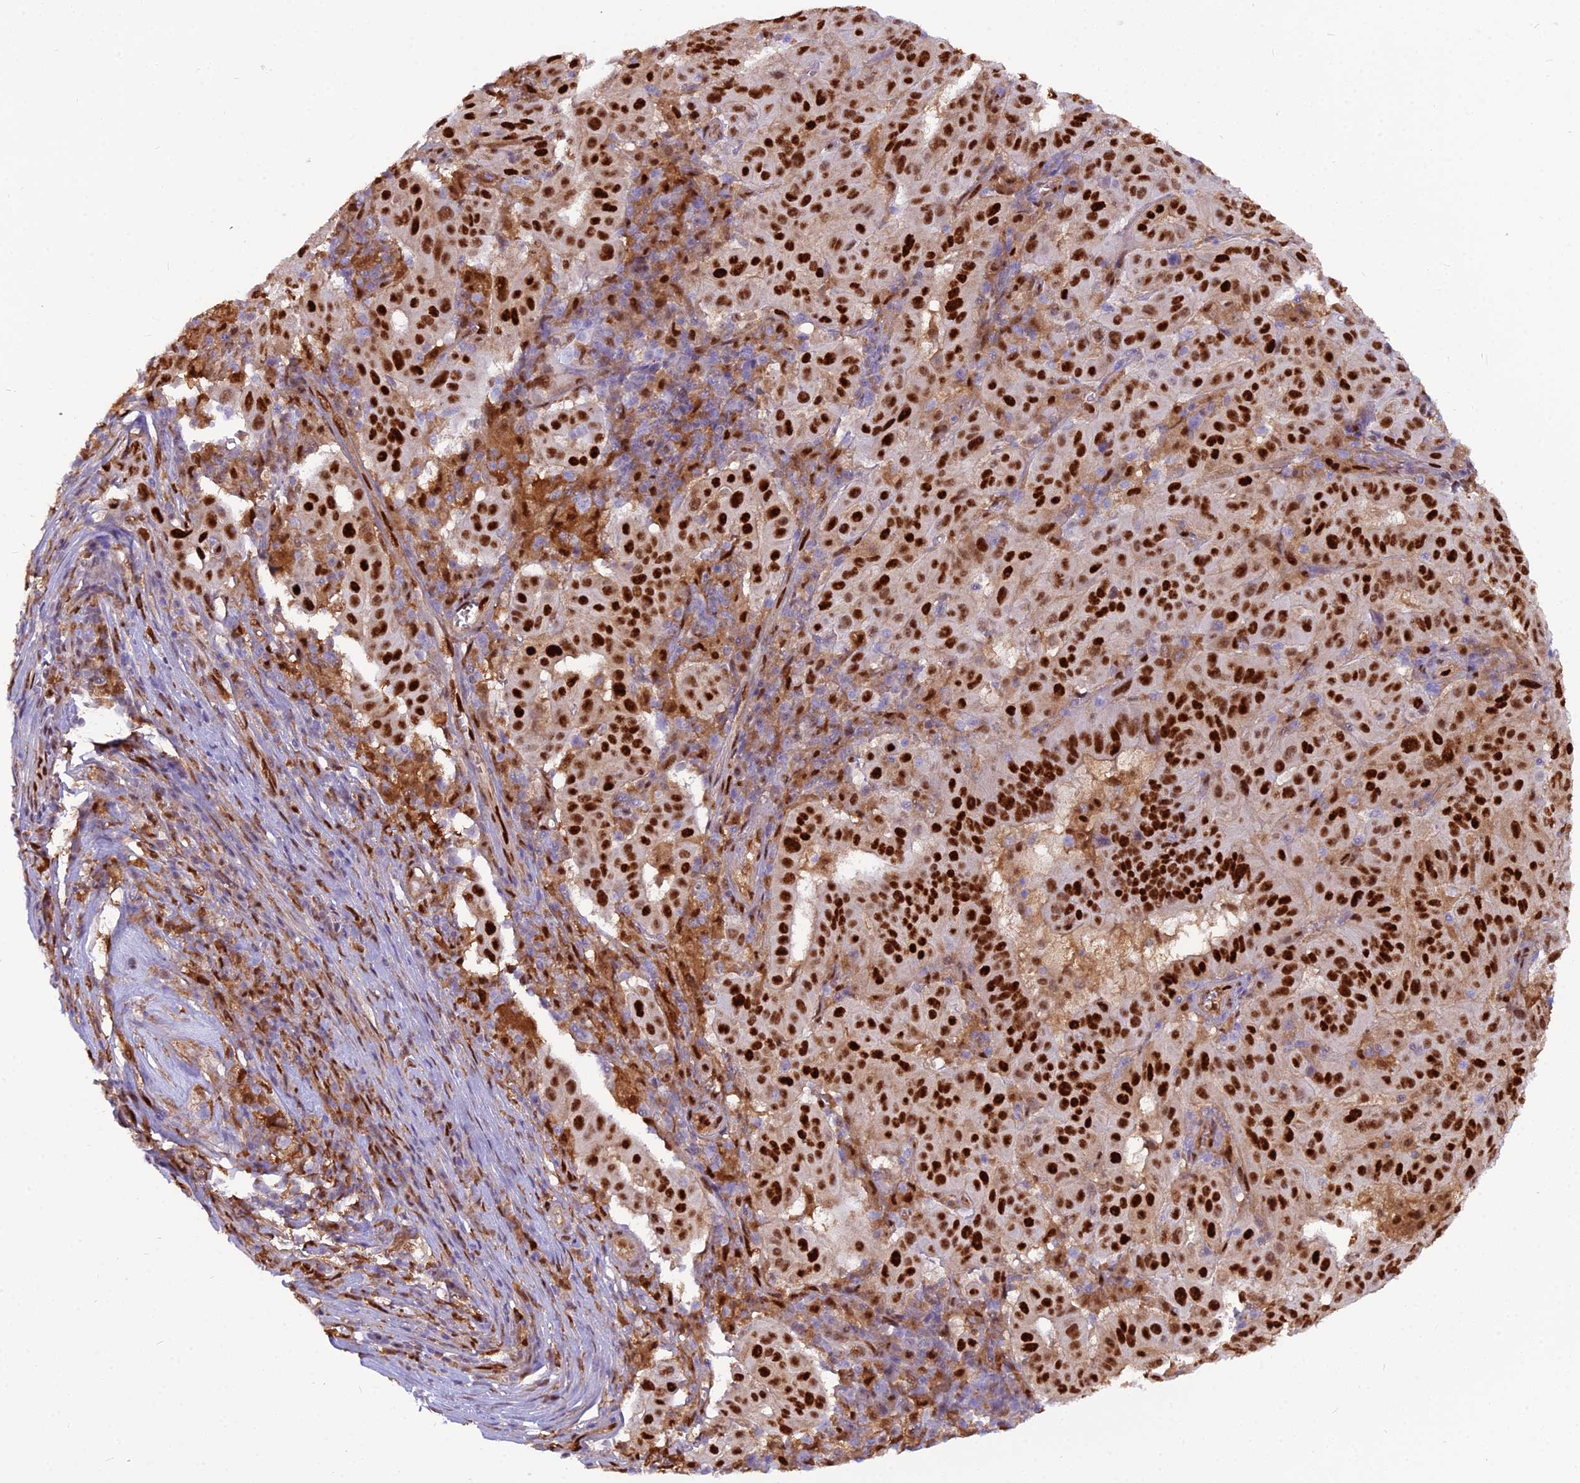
{"staining": {"intensity": "strong", "quantity": ">75%", "location": "nuclear"}, "tissue": "pancreatic cancer", "cell_type": "Tumor cells", "image_type": "cancer", "snomed": [{"axis": "morphology", "description": "Adenocarcinoma, NOS"}, {"axis": "topography", "description": "Pancreas"}], "caption": "Approximately >75% of tumor cells in human adenocarcinoma (pancreatic) display strong nuclear protein staining as visualized by brown immunohistochemical staining.", "gene": "NPEPL1", "patient": {"sex": "male", "age": 63}}